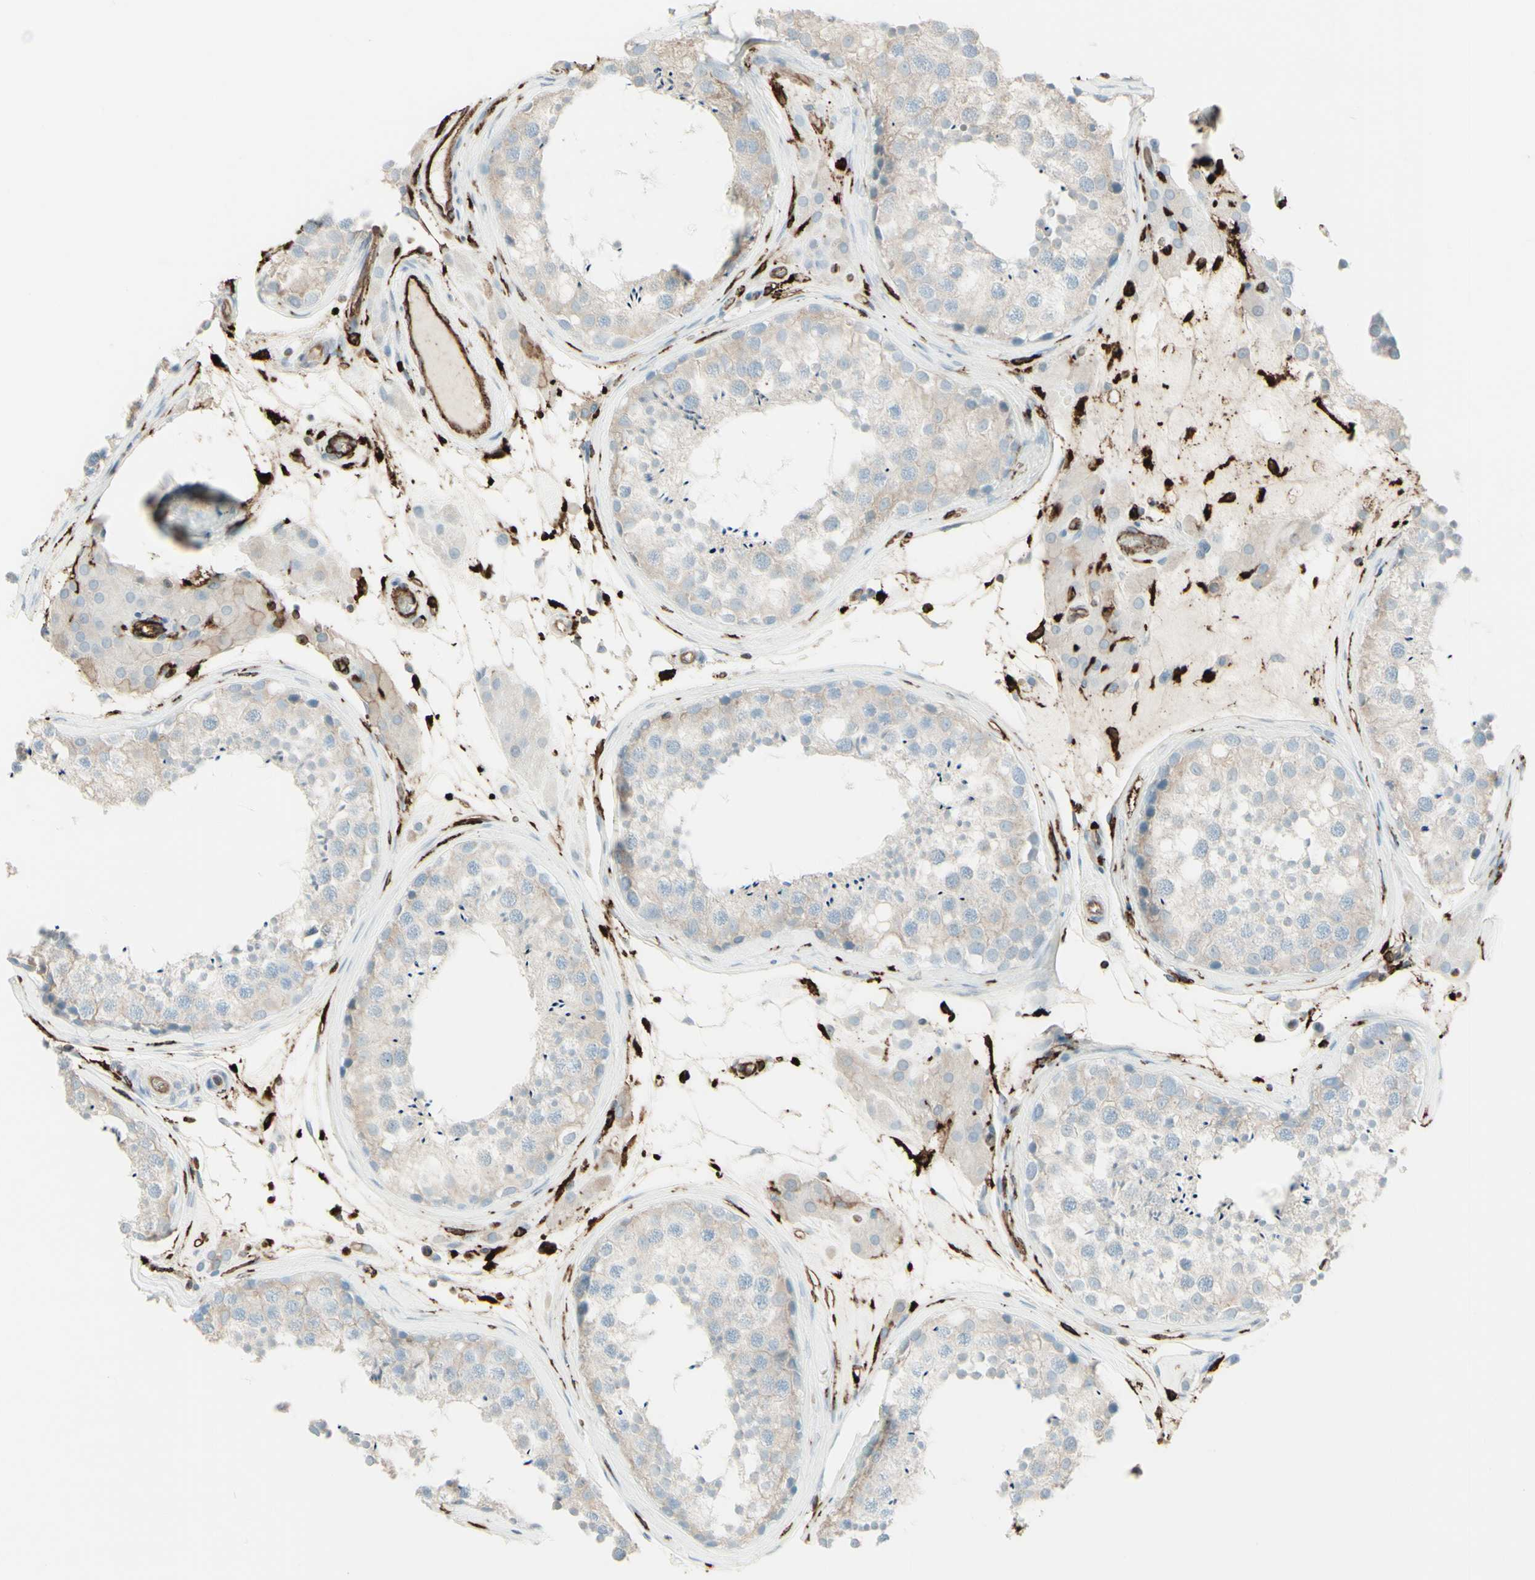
{"staining": {"intensity": "weak", "quantity": ">75%", "location": "cytoplasmic/membranous"}, "tissue": "testis", "cell_type": "Cells in seminiferous ducts", "image_type": "normal", "snomed": [{"axis": "morphology", "description": "Normal tissue, NOS"}, {"axis": "topography", "description": "Testis"}], "caption": "A low amount of weak cytoplasmic/membranous staining is identified in approximately >75% of cells in seminiferous ducts in unremarkable testis. Nuclei are stained in blue.", "gene": "HLA", "patient": {"sex": "male", "age": 46}}